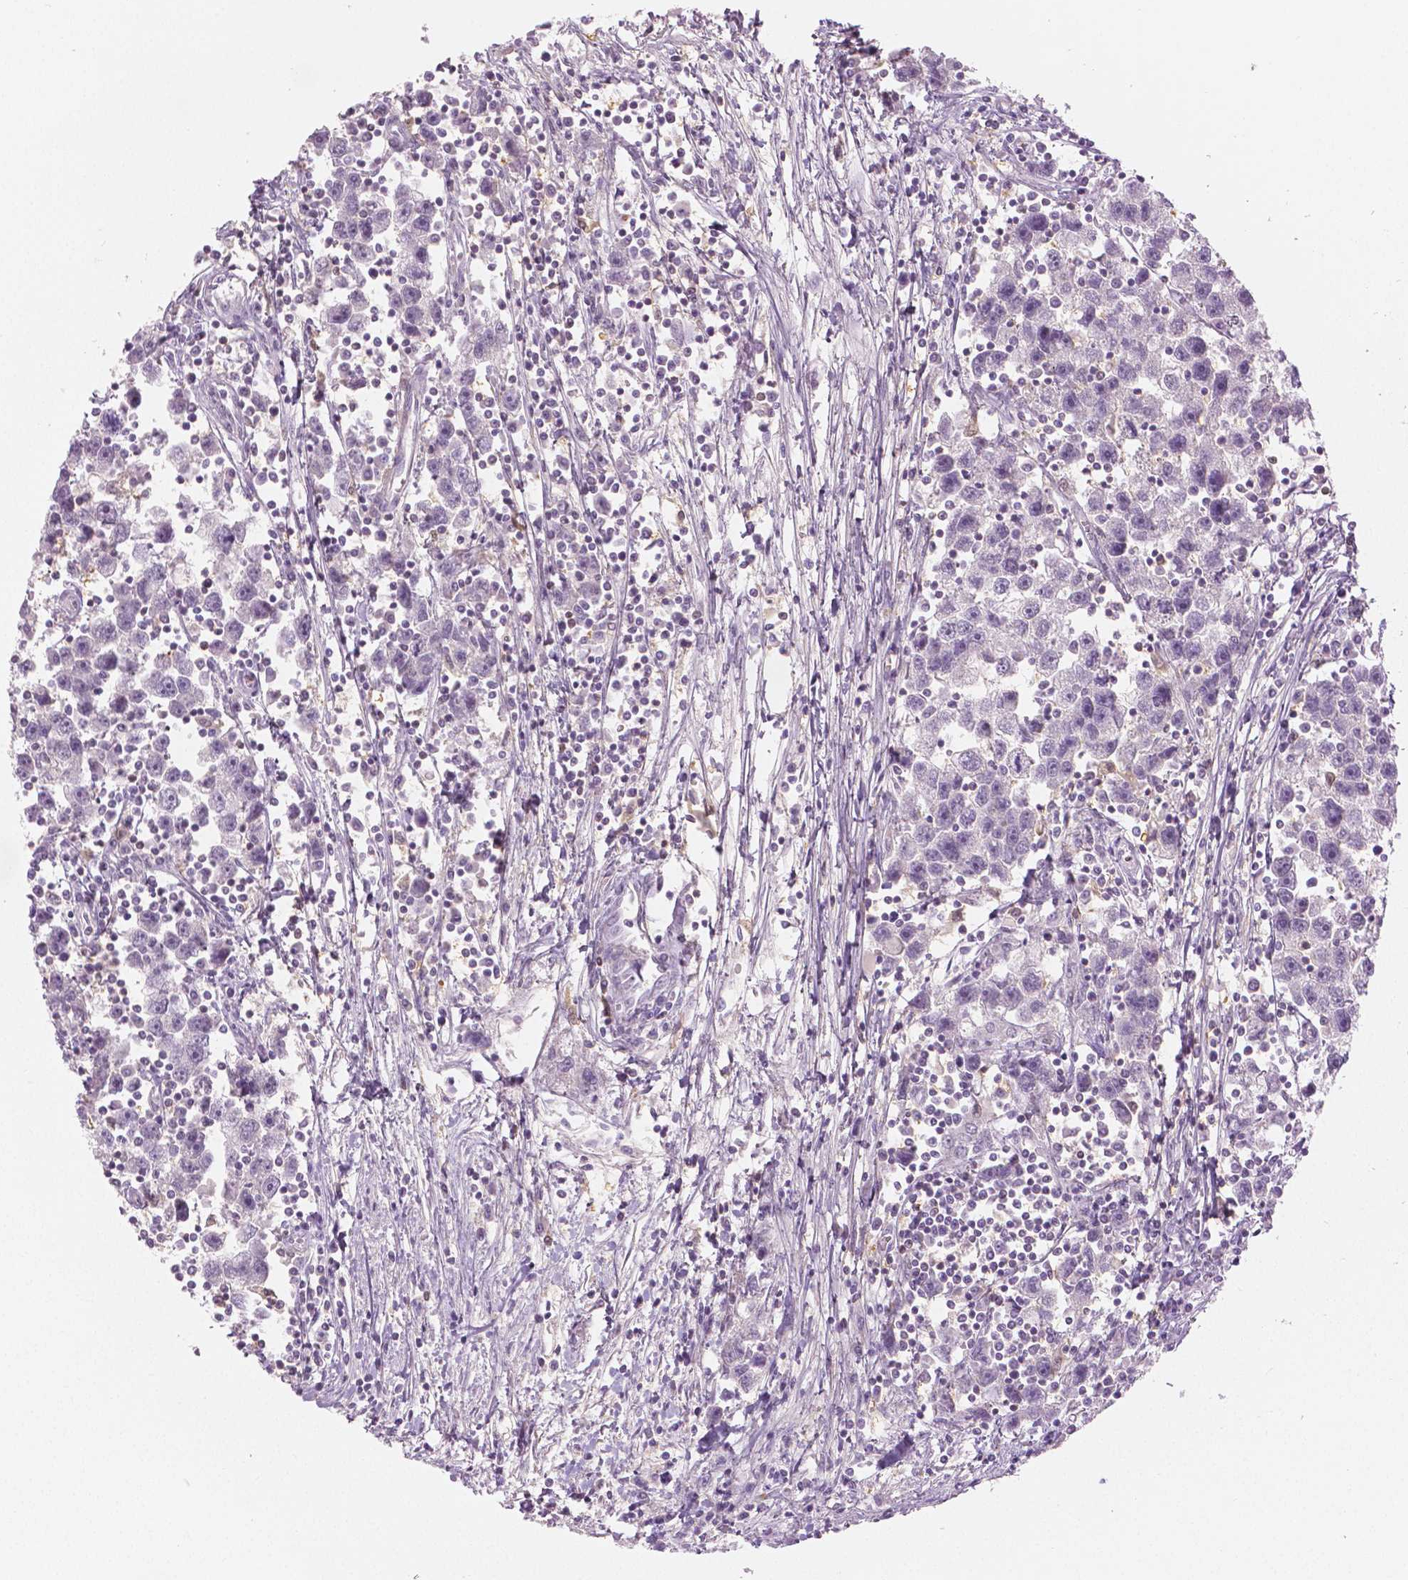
{"staining": {"intensity": "negative", "quantity": "none", "location": "none"}, "tissue": "testis cancer", "cell_type": "Tumor cells", "image_type": "cancer", "snomed": [{"axis": "morphology", "description": "Seminoma, NOS"}, {"axis": "topography", "description": "Testis"}], "caption": "Tumor cells show no significant protein positivity in seminoma (testis).", "gene": "GALM", "patient": {"sex": "male", "age": 30}}